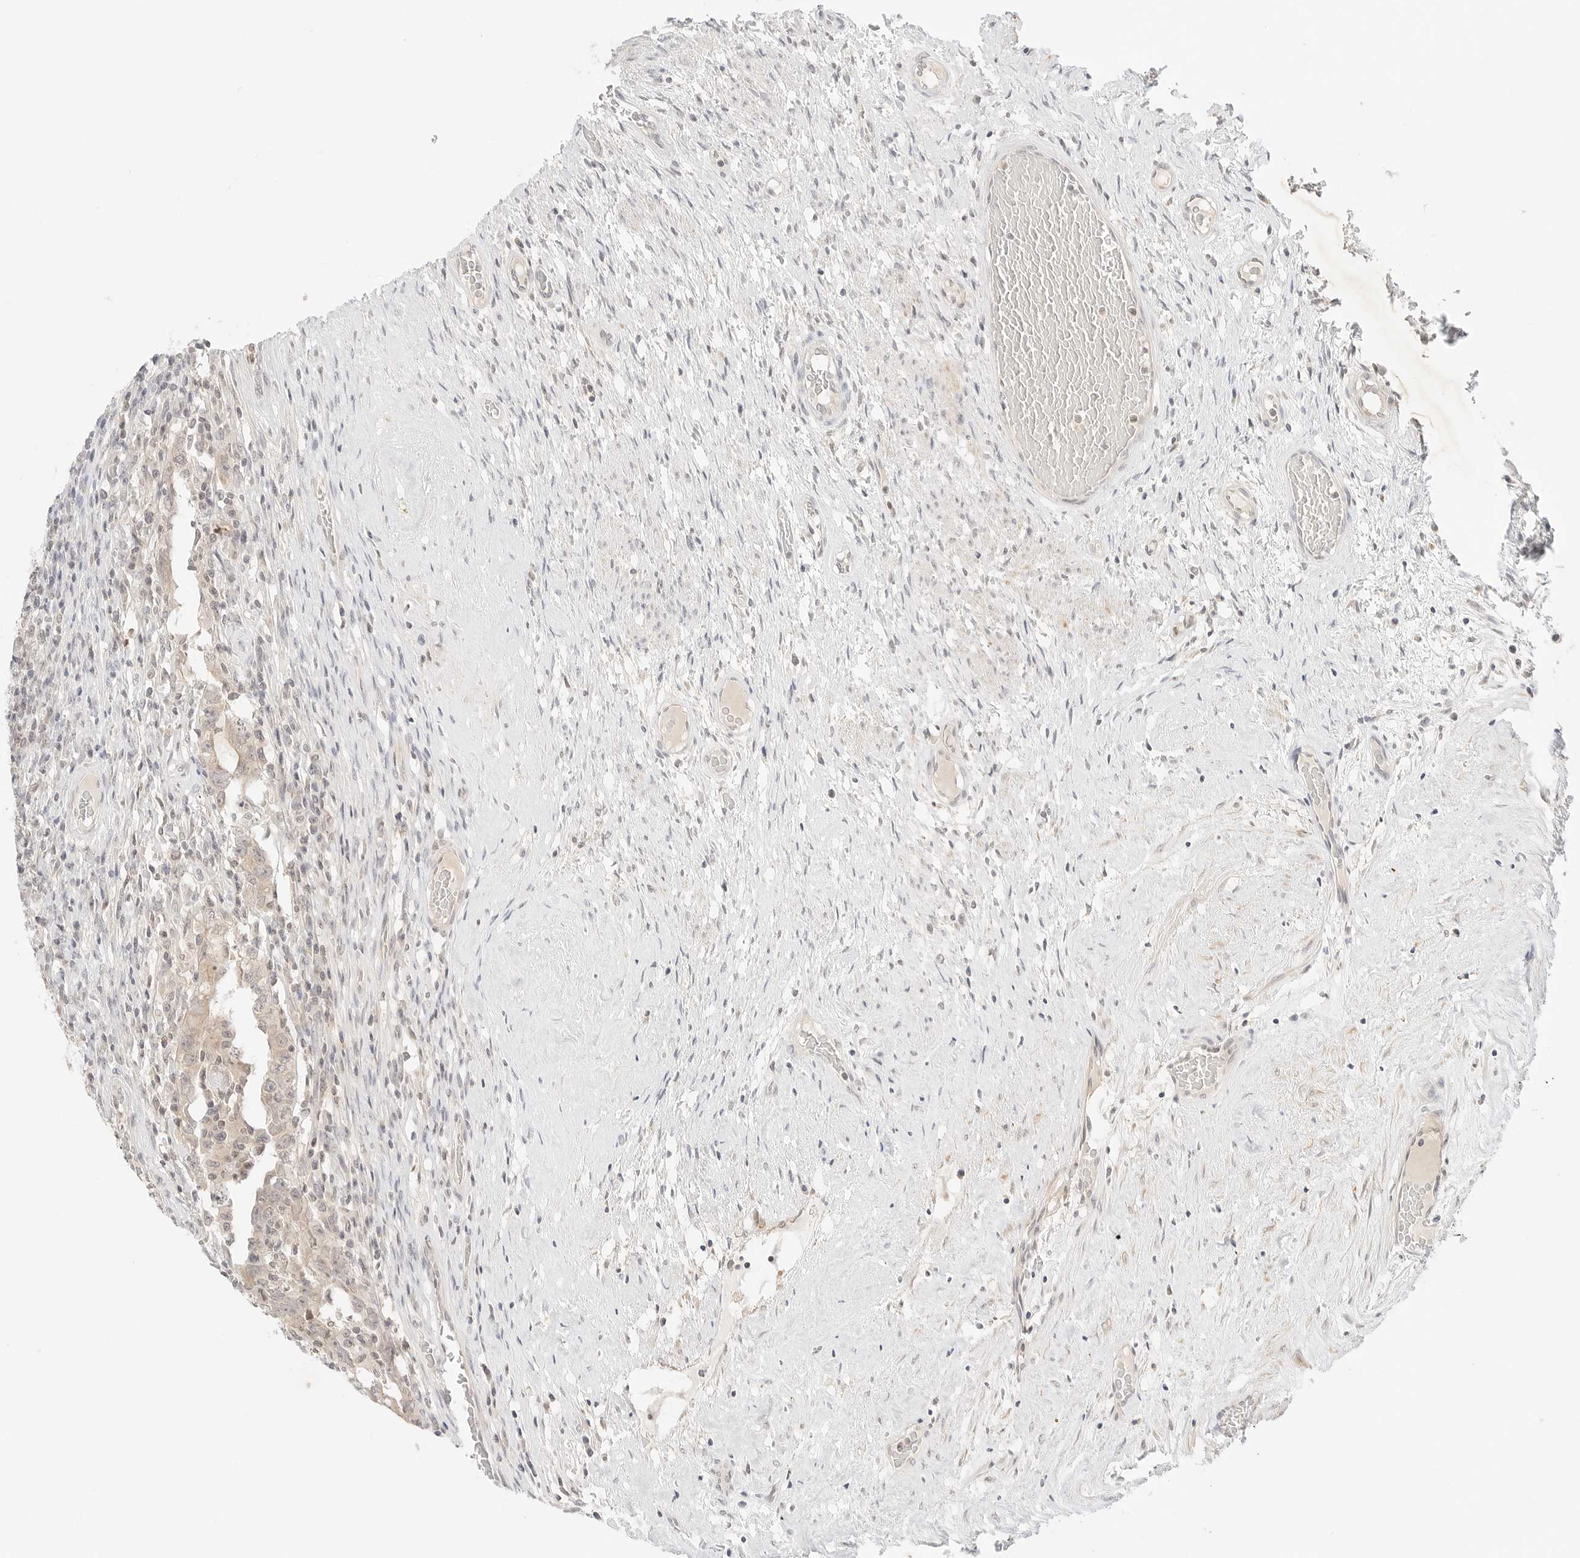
{"staining": {"intensity": "weak", "quantity": ">75%", "location": "cytoplasmic/membranous"}, "tissue": "testis cancer", "cell_type": "Tumor cells", "image_type": "cancer", "snomed": [{"axis": "morphology", "description": "Carcinoma, Embryonal, NOS"}, {"axis": "topography", "description": "Testis"}], "caption": "Weak cytoplasmic/membranous expression for a protein is identified in approximately >75% of tumor cells of testis cancer using immunohistochemistry.", "gene": "GNAS", "patient": {"sex": "male", "age": 26}}